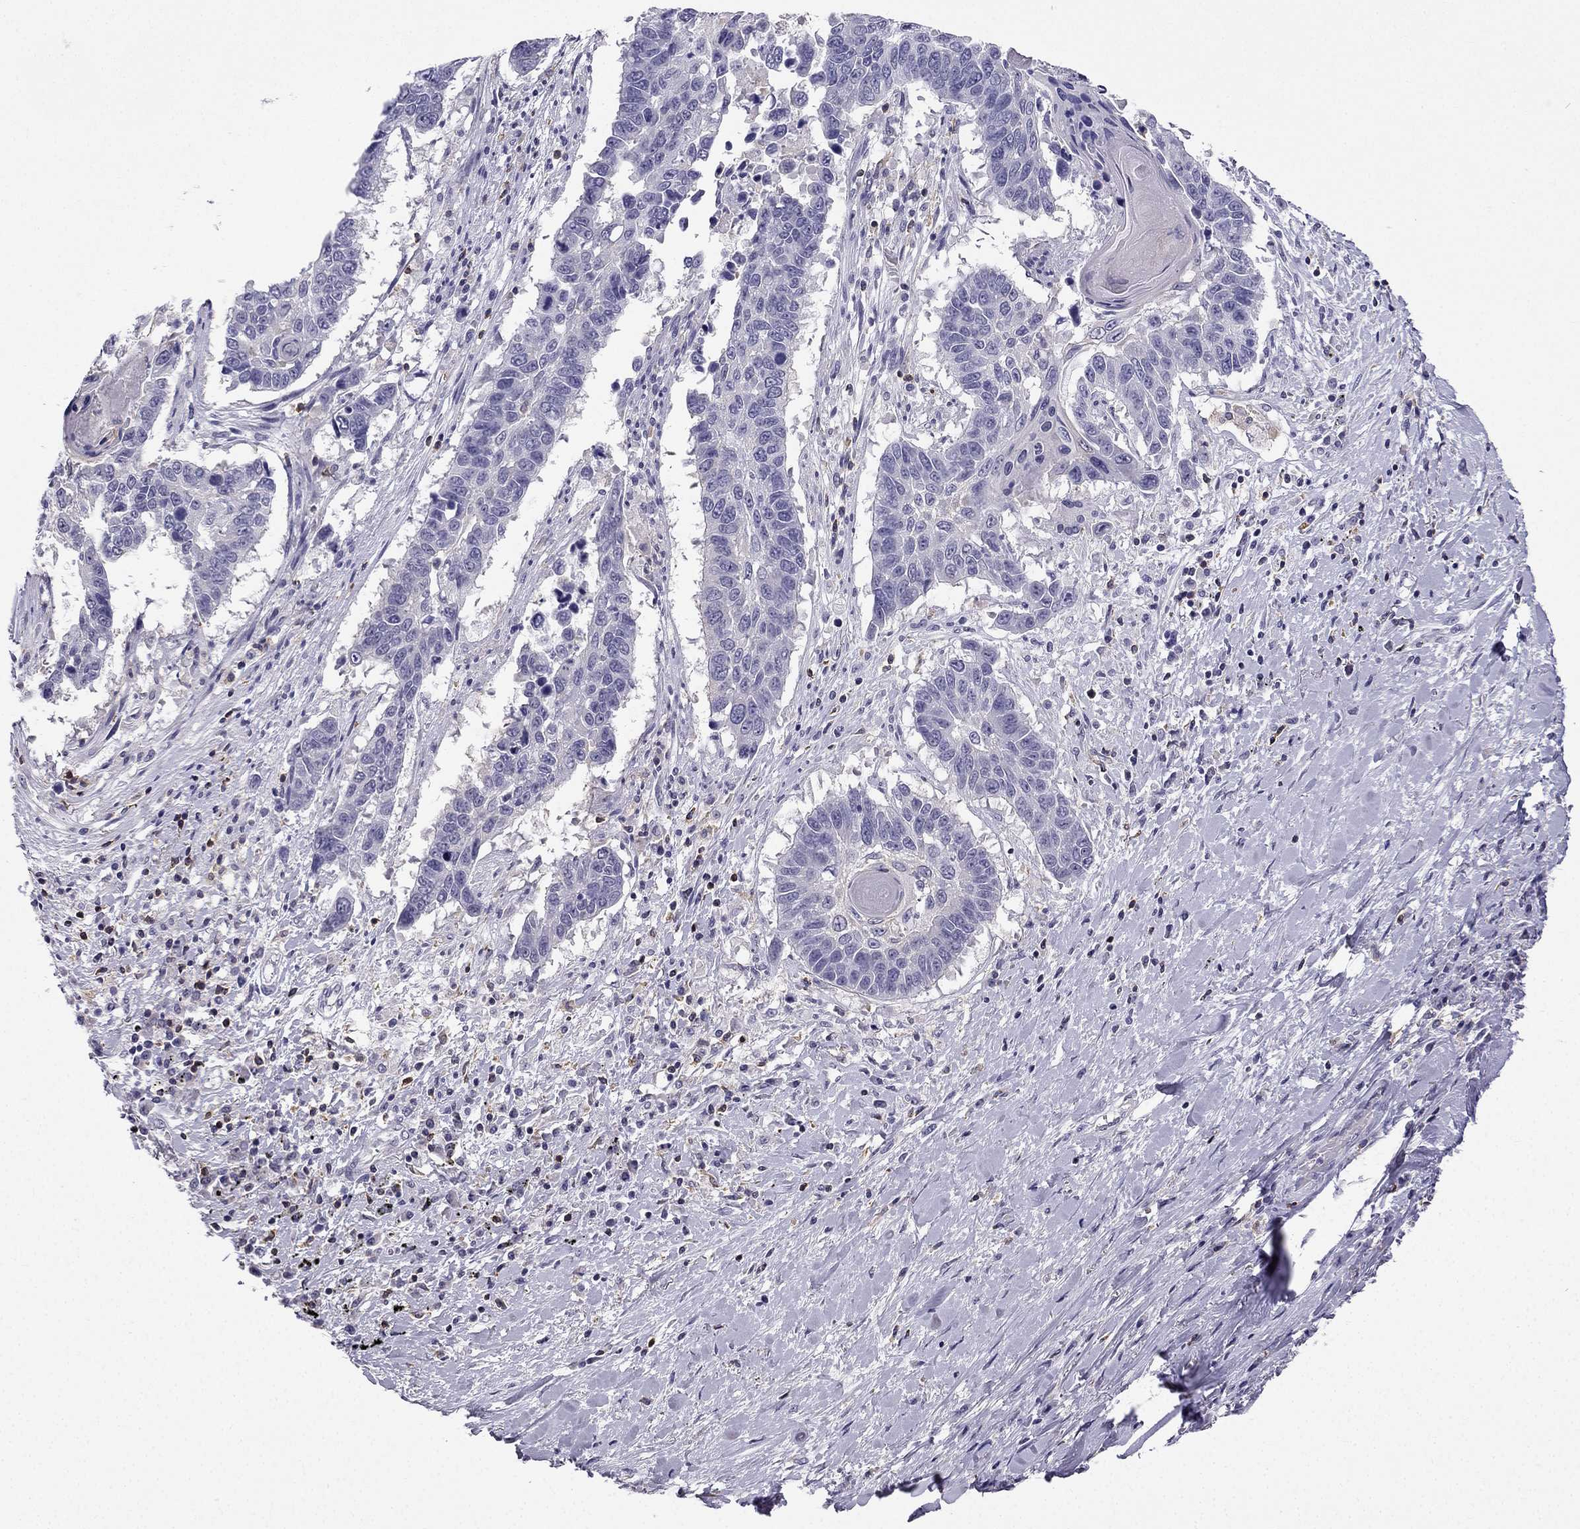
{"staining": {"intensity": "negative", "quantity": "none", "location": "none"}, "tissue": "lung cancer", "cell_type": "Tumor cells", "image_type": "cancer", "snomed": [{"axis": "morphology", "description": "Squamous cell carcinoma, NOS"}, {"axis": "topography", "description": "Lung"}], "caption": "Immunohistochemistry micrograph of neoplastic tissue: human lung cancer stained with DAB (3,3'-diaminobenzidine) exhibits no significant protein expression in tumor cells. The staining was performed using DAB to visualize the protein expression in brown, while the nuclei were stained in blue with hematoxylin (Magnification: 20x).", "gene": "CCK", "patient": {"sex": "male", "age": 73}}